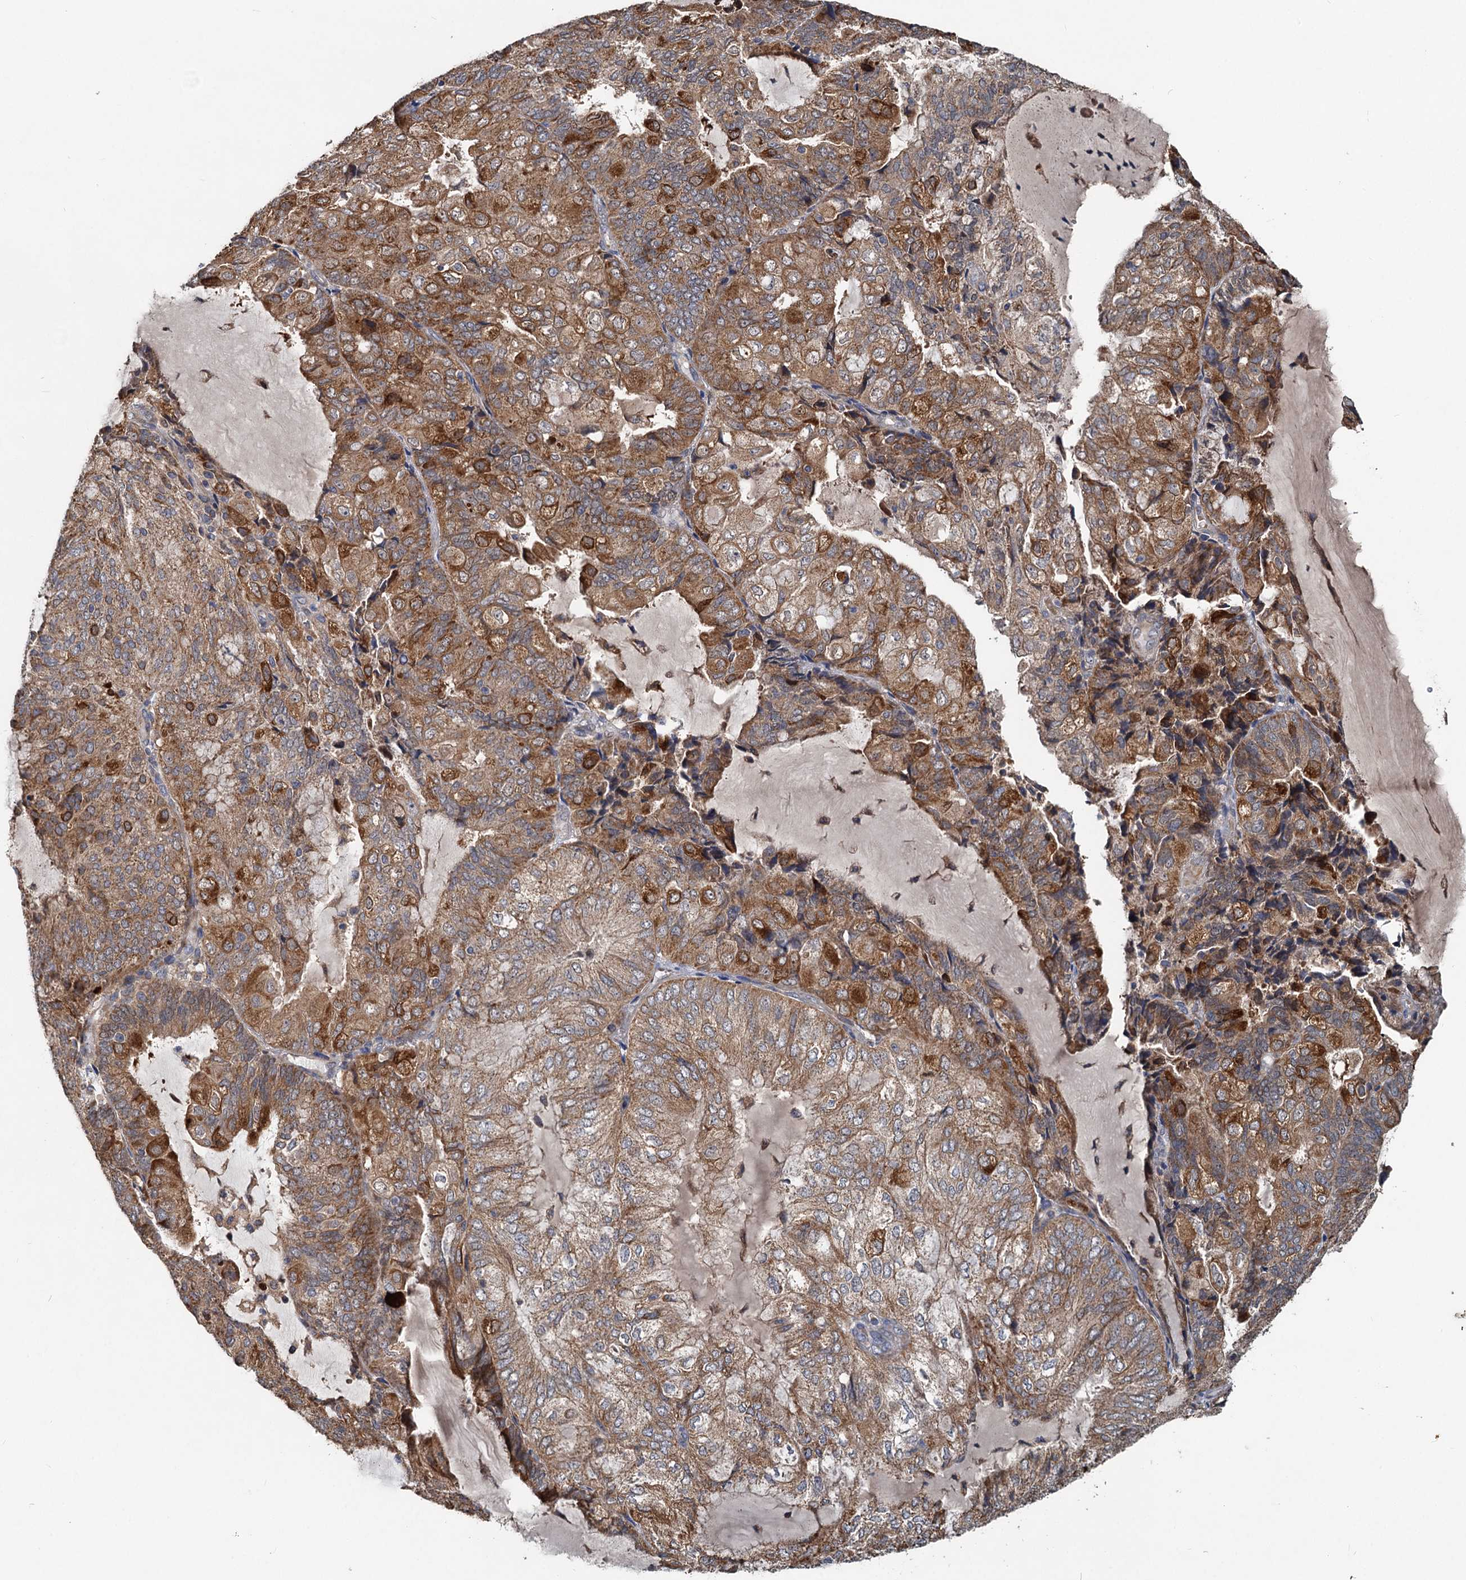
{"staining": {"intensity": "moderate", "quantity": ">75%", "location": "cytoplasmic/membranous"}, "tissue": "endometrial cancer", "cell_type": "Tumor cells", "image_type": "cancer", "snomed": [{"axis": "morphology", "description": "Adenocarcinoma, NOS"}, {"axis": "topography", "description": "Endometrium"}], "caption": "IHC histopathology image of neoplastic tissue: human endometrial cancer stained using IHC shows medium levels of moderate protein expression localized specifically in the cytoplasmic/membranous of tumor cells, appearing as a cytoplasmic/membranous brown color.", "gene": "OTUB1", "patient": {"sex": "female", "age": 81}}